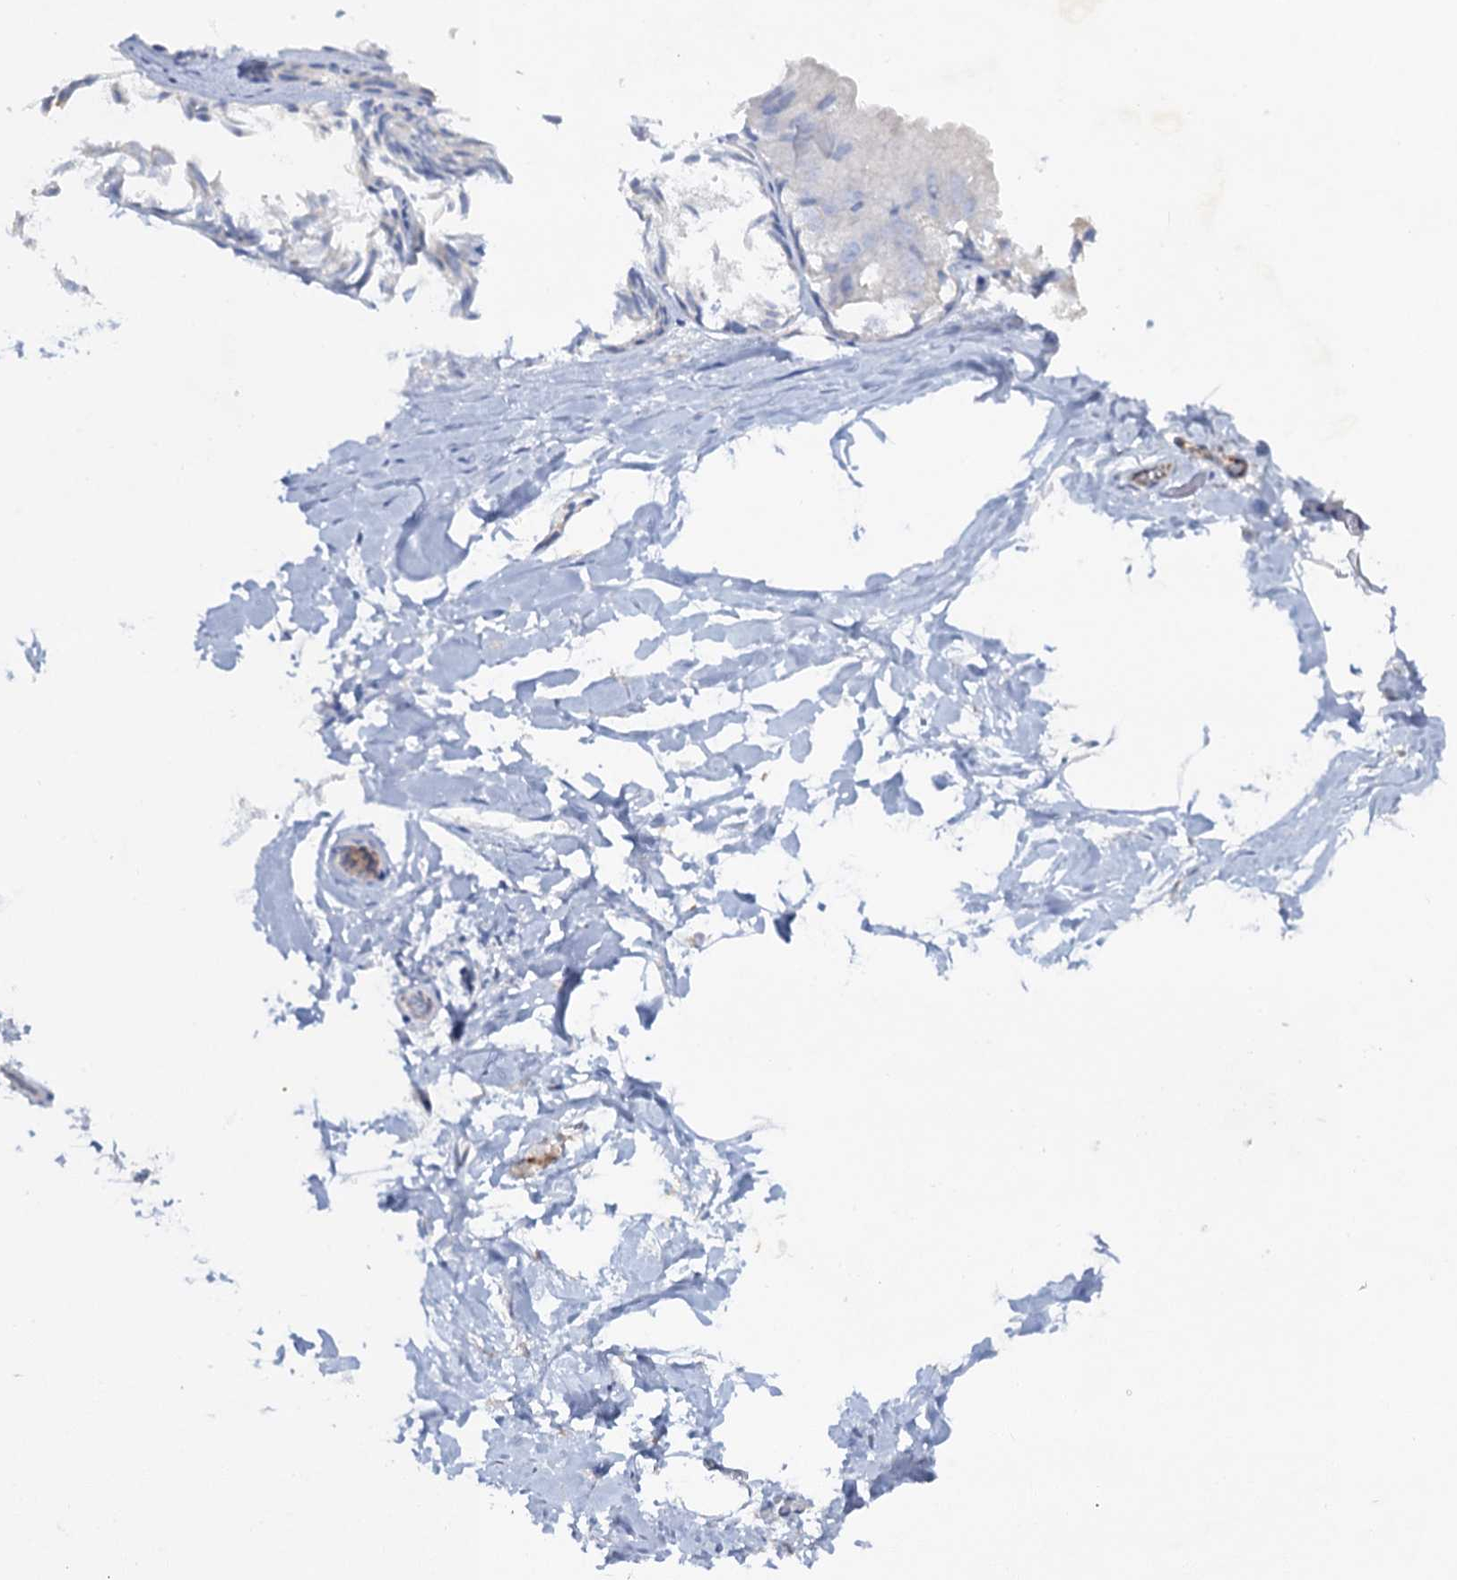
{"staining": {"intensity": "negative", "quantity": "none", "location": "none"}, "tissue": "adipose tissue", "cell_type": "Adipocytes", "image_type": "normal", "snomed": [{"axis": "morphology", "description": "Normal tissue, NOS"}, {"axis": "morphology", "description": "Fibrosis, NOS"}, {"axis": "topography", "description": "Breast"}, {"axis": "topography", "description": "Adipose tissue"}], "caption": "High power microscopy image of an IHC micrograph of unremarkable adipose tissue, revealing no significant positivity in adipocytes.", "gene": "PLLP", "patient": {"sex": "female", "age": 39}}